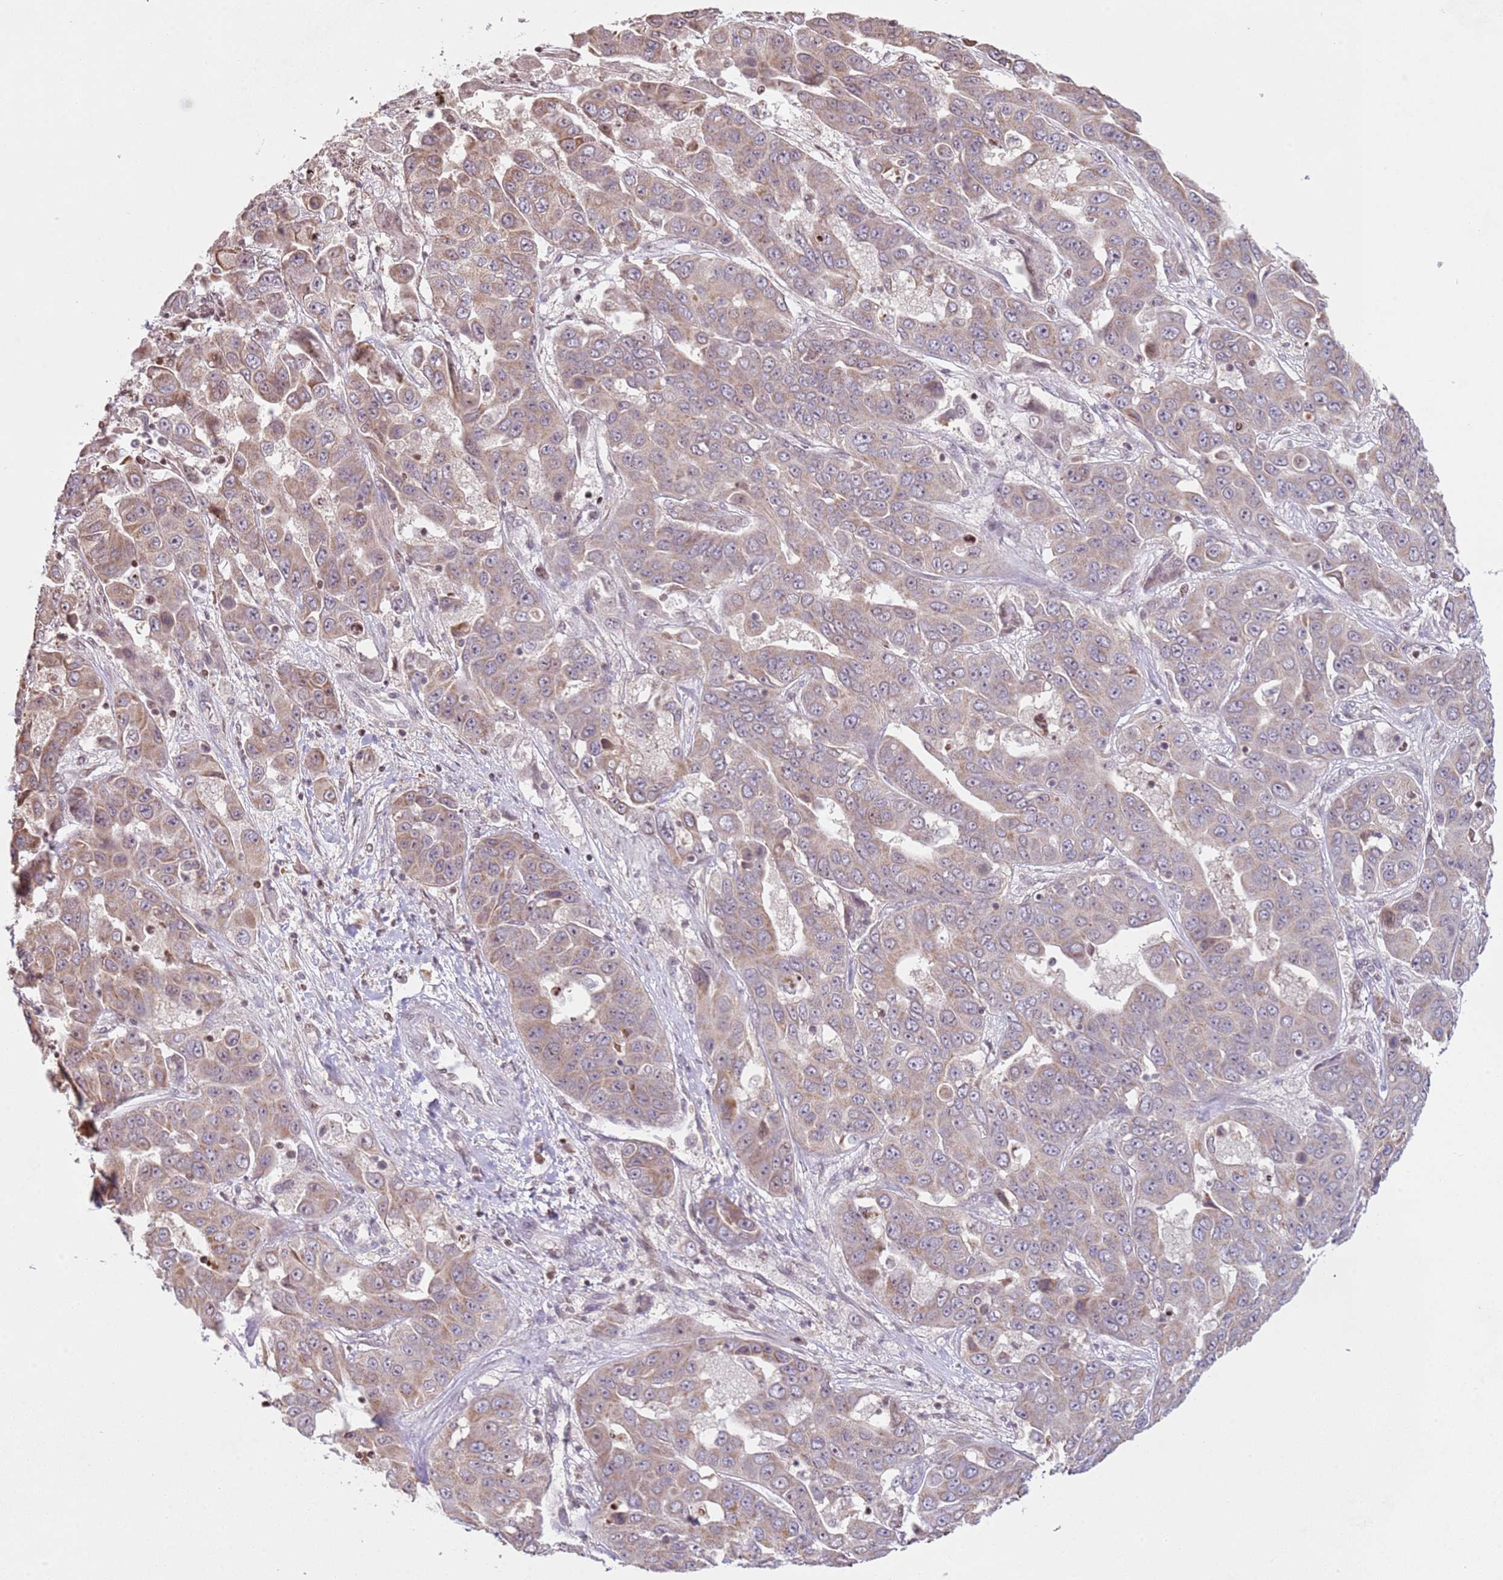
{"staining": {"intensity": "weak", "quantity": "25%-75%", "location": "cytoplasmic/membranous"}, "tissue": "liver cancer", "cell_type": "Tumor cells", "image_type": "cancer", "snomed": [{"axis": "morphology", "description": "Cholangiocarcinoma"}, {"axis": "topography", "description": "Liver"}], "caption": "Weak cytoplasmic/membranous expression for a protein is present in approximately 25%-75% of tumor cells of liver cancer using immunohistochemistry.", "gene": "SCAF1", "patient": {"sex": "female", "age": 52}}